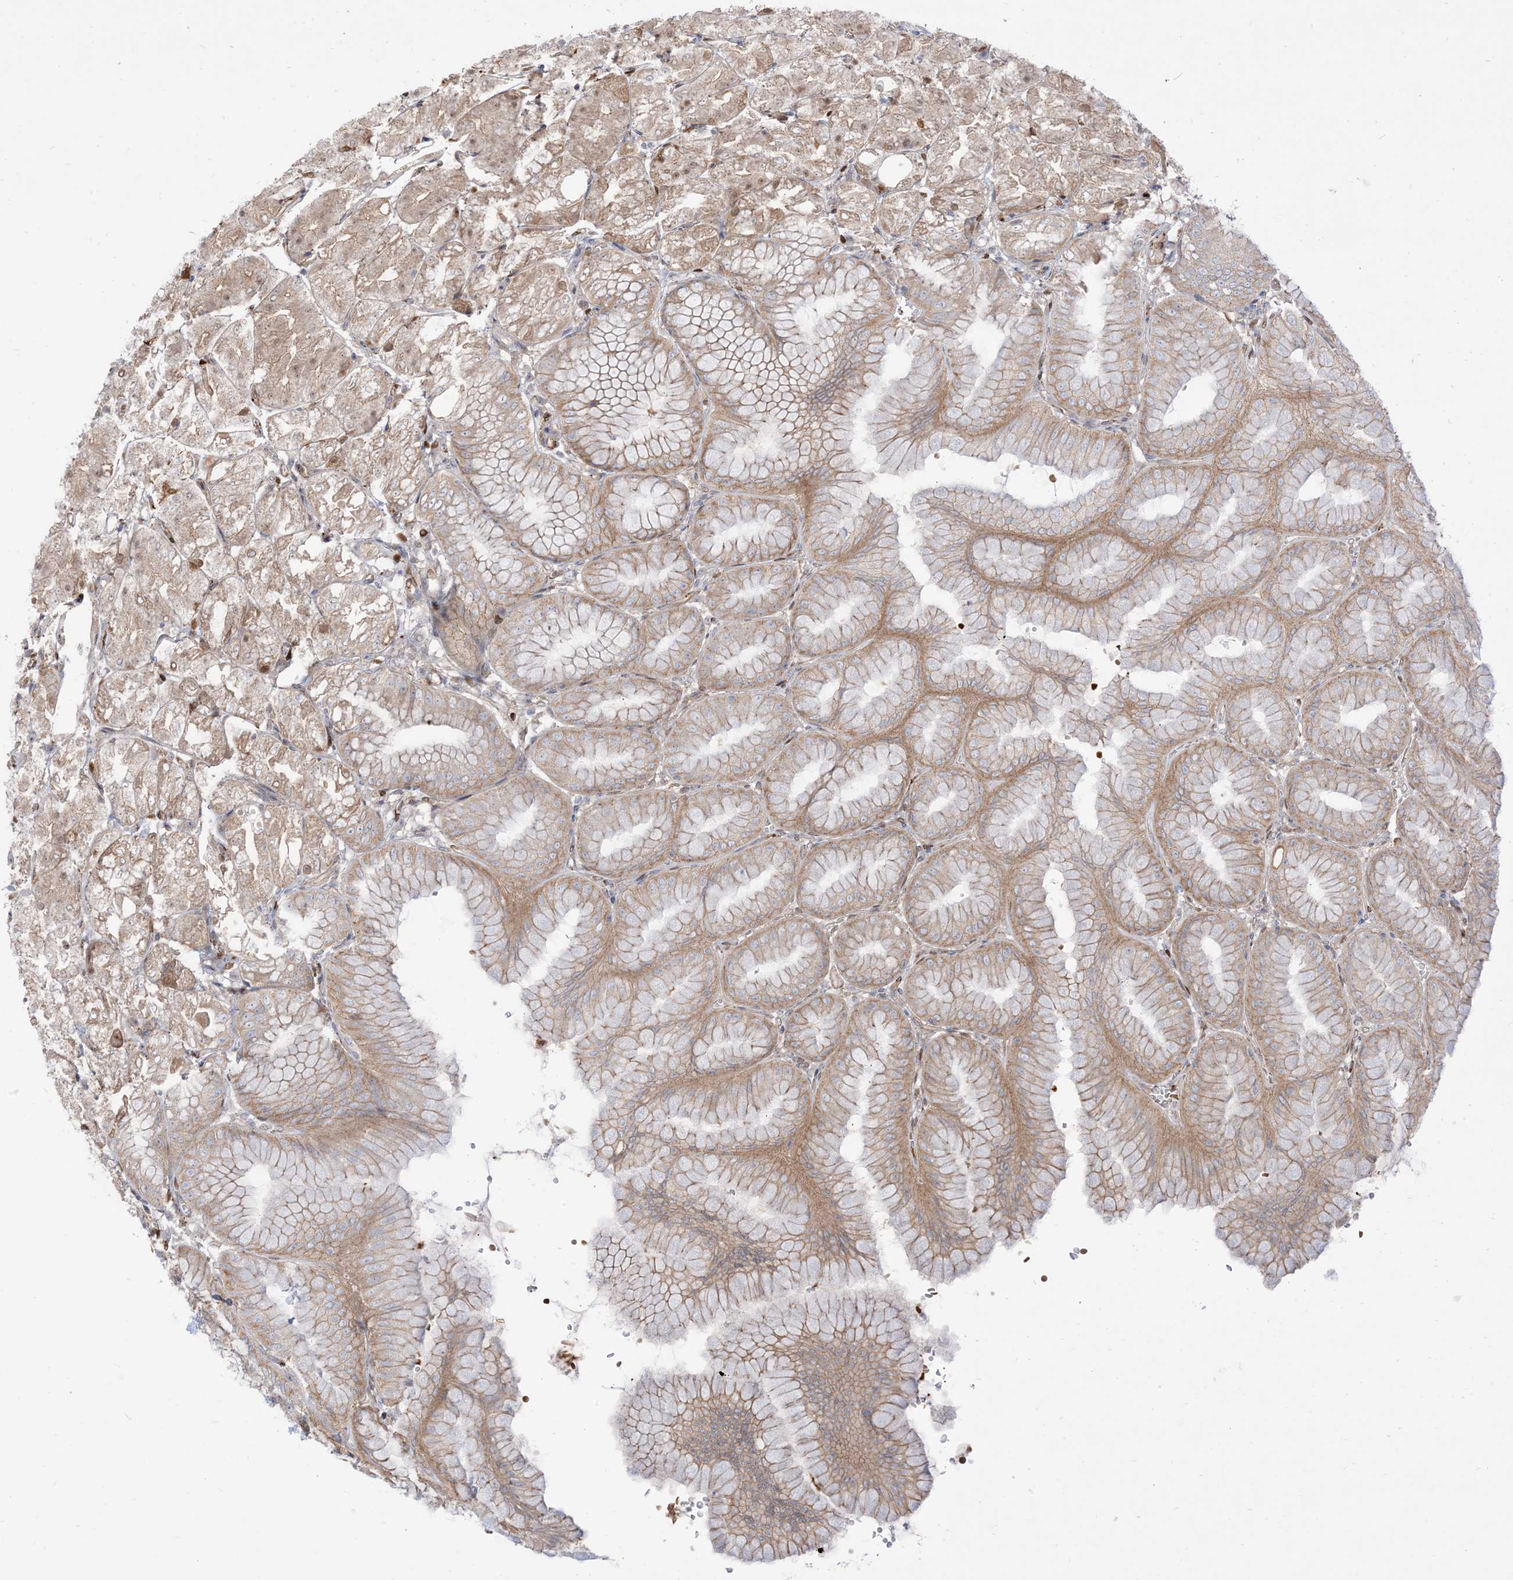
{"staining": {"intensity": "strong", "quantity": "<25%", "location": "cytoplasmic/membranous"}, "tissue": "stomach", "cell_type": "Glandular cells", "image_type": "normal", "snomed": [{"axis": "morphology", "description": "Normal tissue, NOS"}, {"axis": "topography", "description": "Stomach, lower"}], "caption": "Benign stomach shows strong cytoplasmic/membranous staining in approximately <25% of glandular cells.", "gene": "RIN1", "patient": {"sex": "male", "age": 71}}